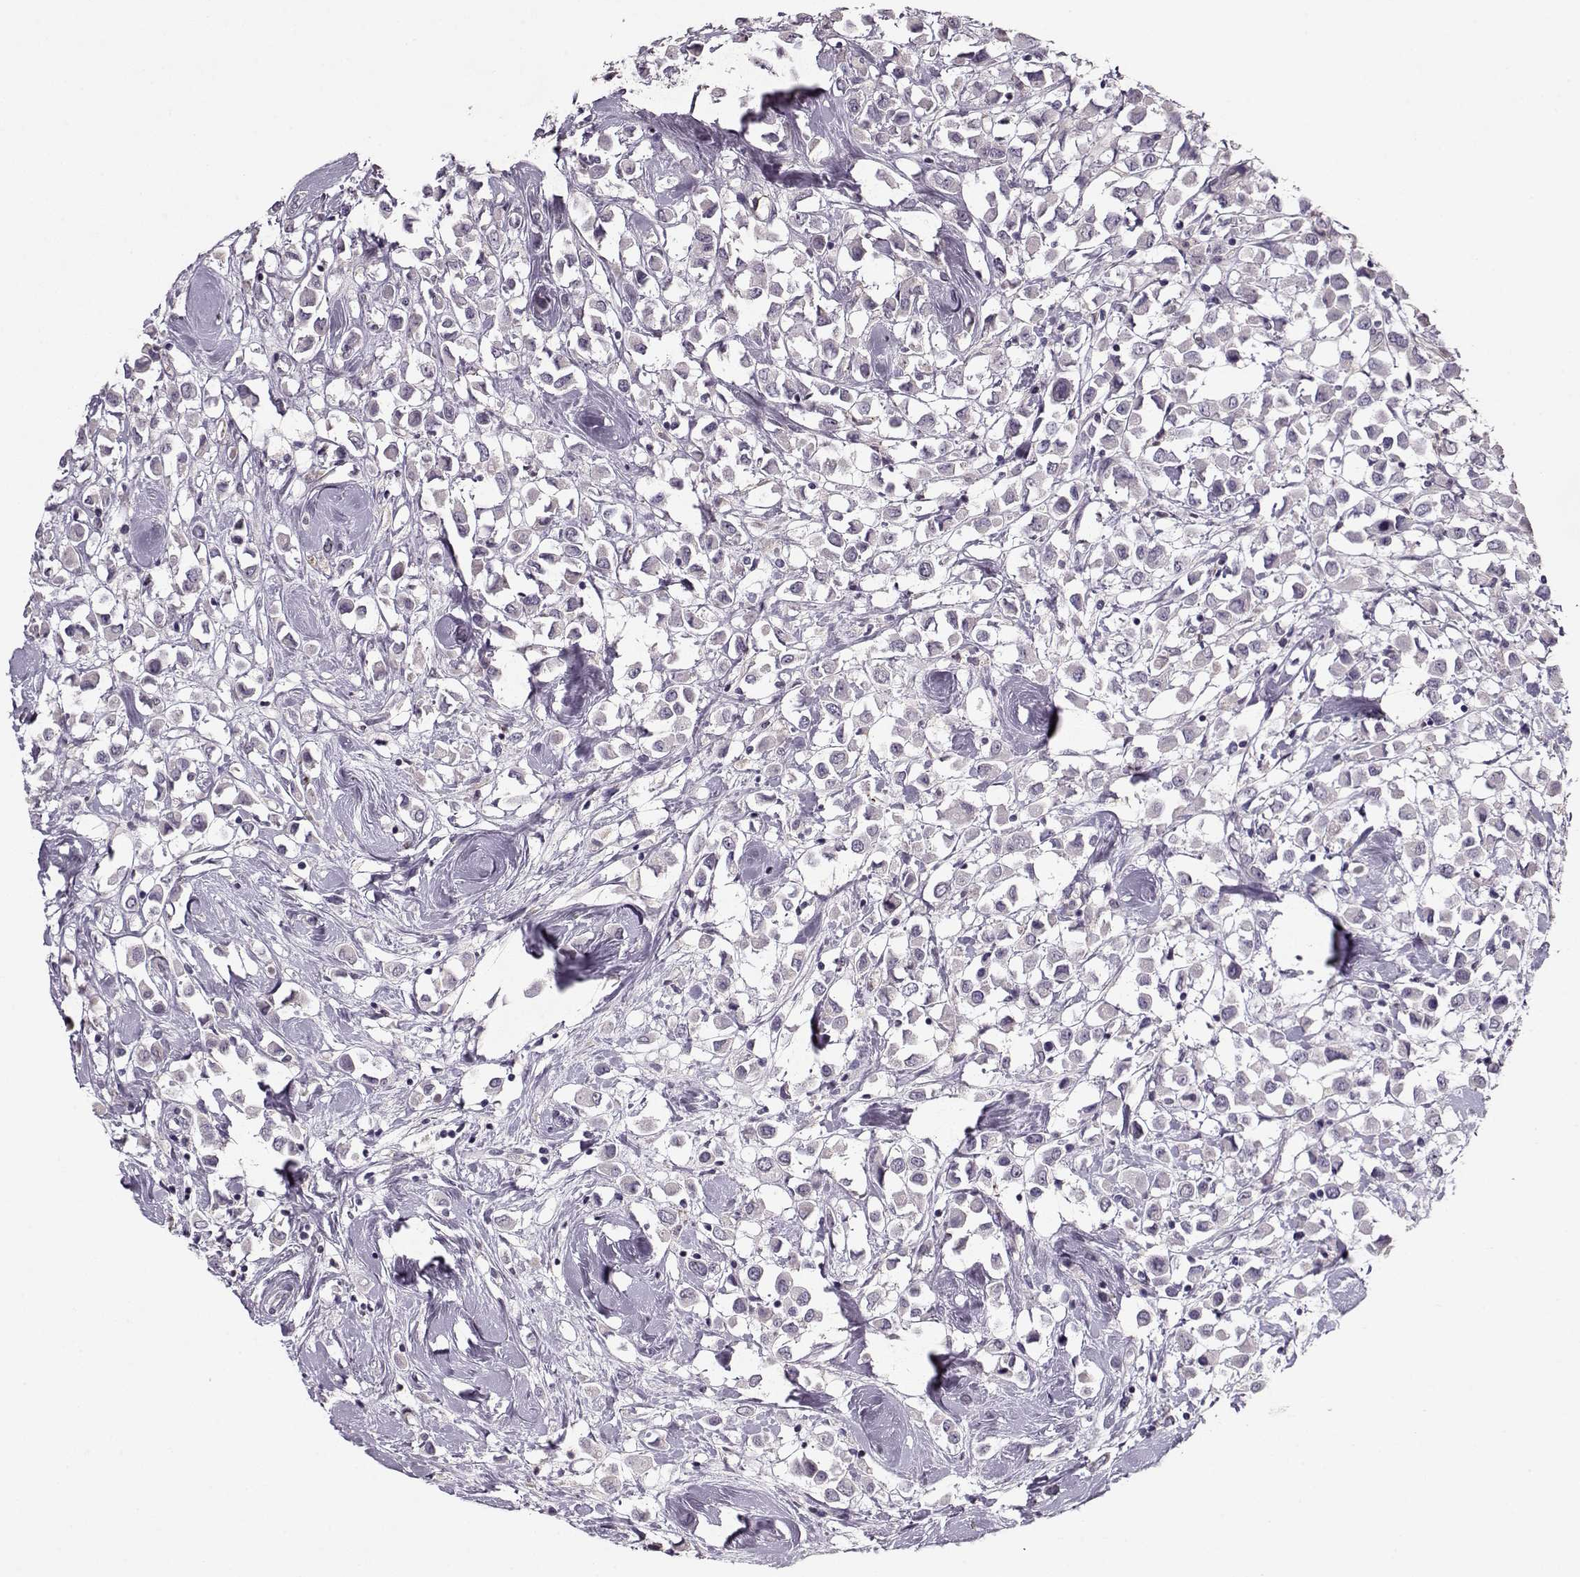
{"staining": {"intensity": "negative", "quantity": "none", "location": "none"}, "tissue": "breast cancer", "cell_type": "Tumor cells", "image_type": "cancer", "snomed": [{"axis": "morphology", "description": "Duct carcinoma"}, {"axis": "topography", "description": "Breast"}], "caption": "Breast cancer (infiltrating ductal carcinoma) was stained to show a protein in brown. There is no significant expression in tumor cells.", "gene": "ACOT11", "patient": {"sex": "female", "age": 61}}